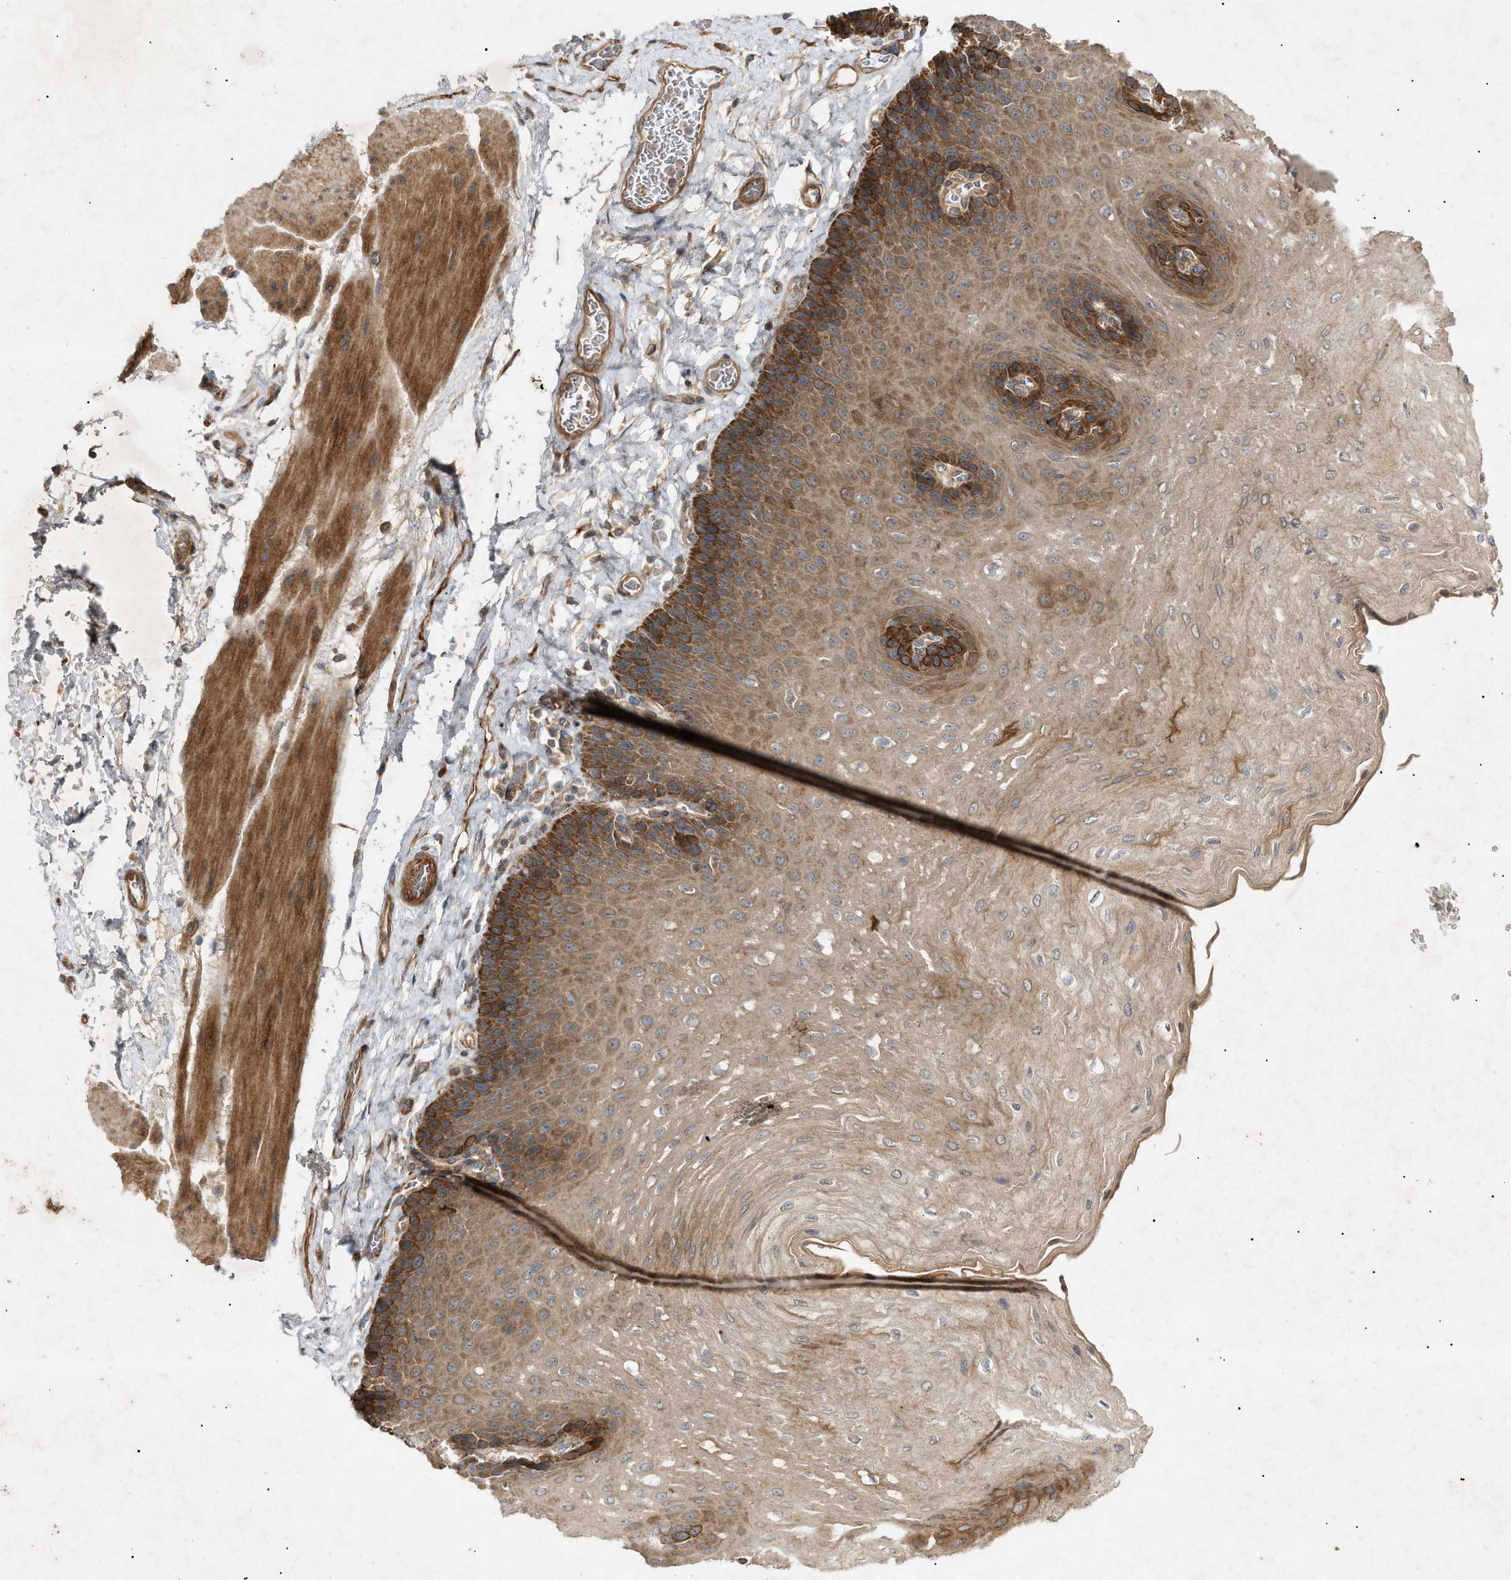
{"staining": {"intensity": "strong", "quantity": "25%-75%", "location": "cytoplasmic/membranous"}, "tissue": "esophagus", "cell_type": "Squamous epithelial cells", "image_type": "normal", "snomed": [{"axis": "morphology", "description": "Normal tissue, NOS"}, {"axis": "topography", "description": "Esophagus"}], "caption": "Immunohistochemical staining of unremarkable esophagus shows strong cytoplasmic/membranous protein expression in about 25%-75% of squamous epithelial cells. (brown staining indicates protein expression, while blue staining denotes nuclei).", "gene": "MTCH1", "patient": {"sex": "female", "age": 72}}